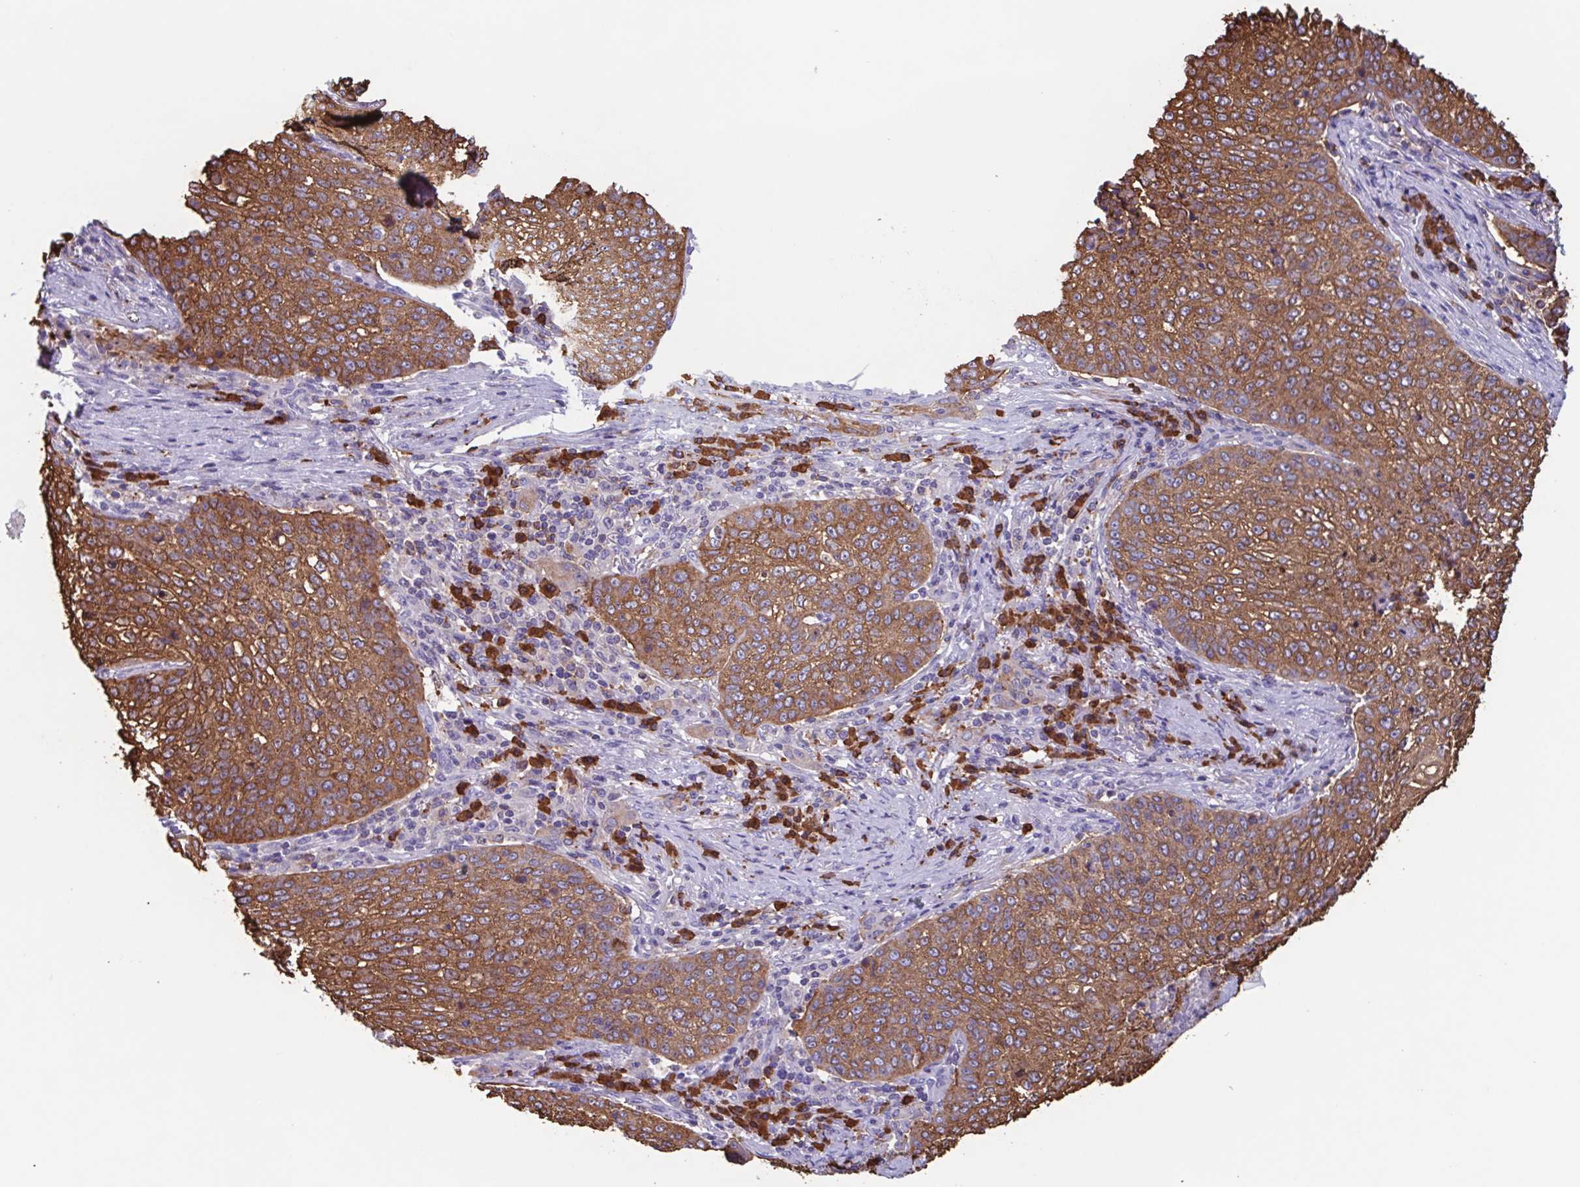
{"staining": {"intensity": "moderate", "quantity": ">75%", "location": "cytoplasmic/membranous"}, "tissue": "lung cancer", "cell_type": "Tumor cells", "image_type": "cancer", "snomed": [{"axis": "morphology", "description": "Squamous cell carcinoma, NOS"}, {"axis": "topography", "description": "Lung"}], "caption": "A medium amount of moderate cytoplasmic/membranous positivity is appreciated in approximately >75% of tumor cells in squamous cell carcinoma (lung) tissue. (DAB (3,3'-diaminobenzidine) IHC, brown staining for protein, blue staining for nuclei).", "gene": "TPD52", "patient": {"sex": "male", "age": 63}}